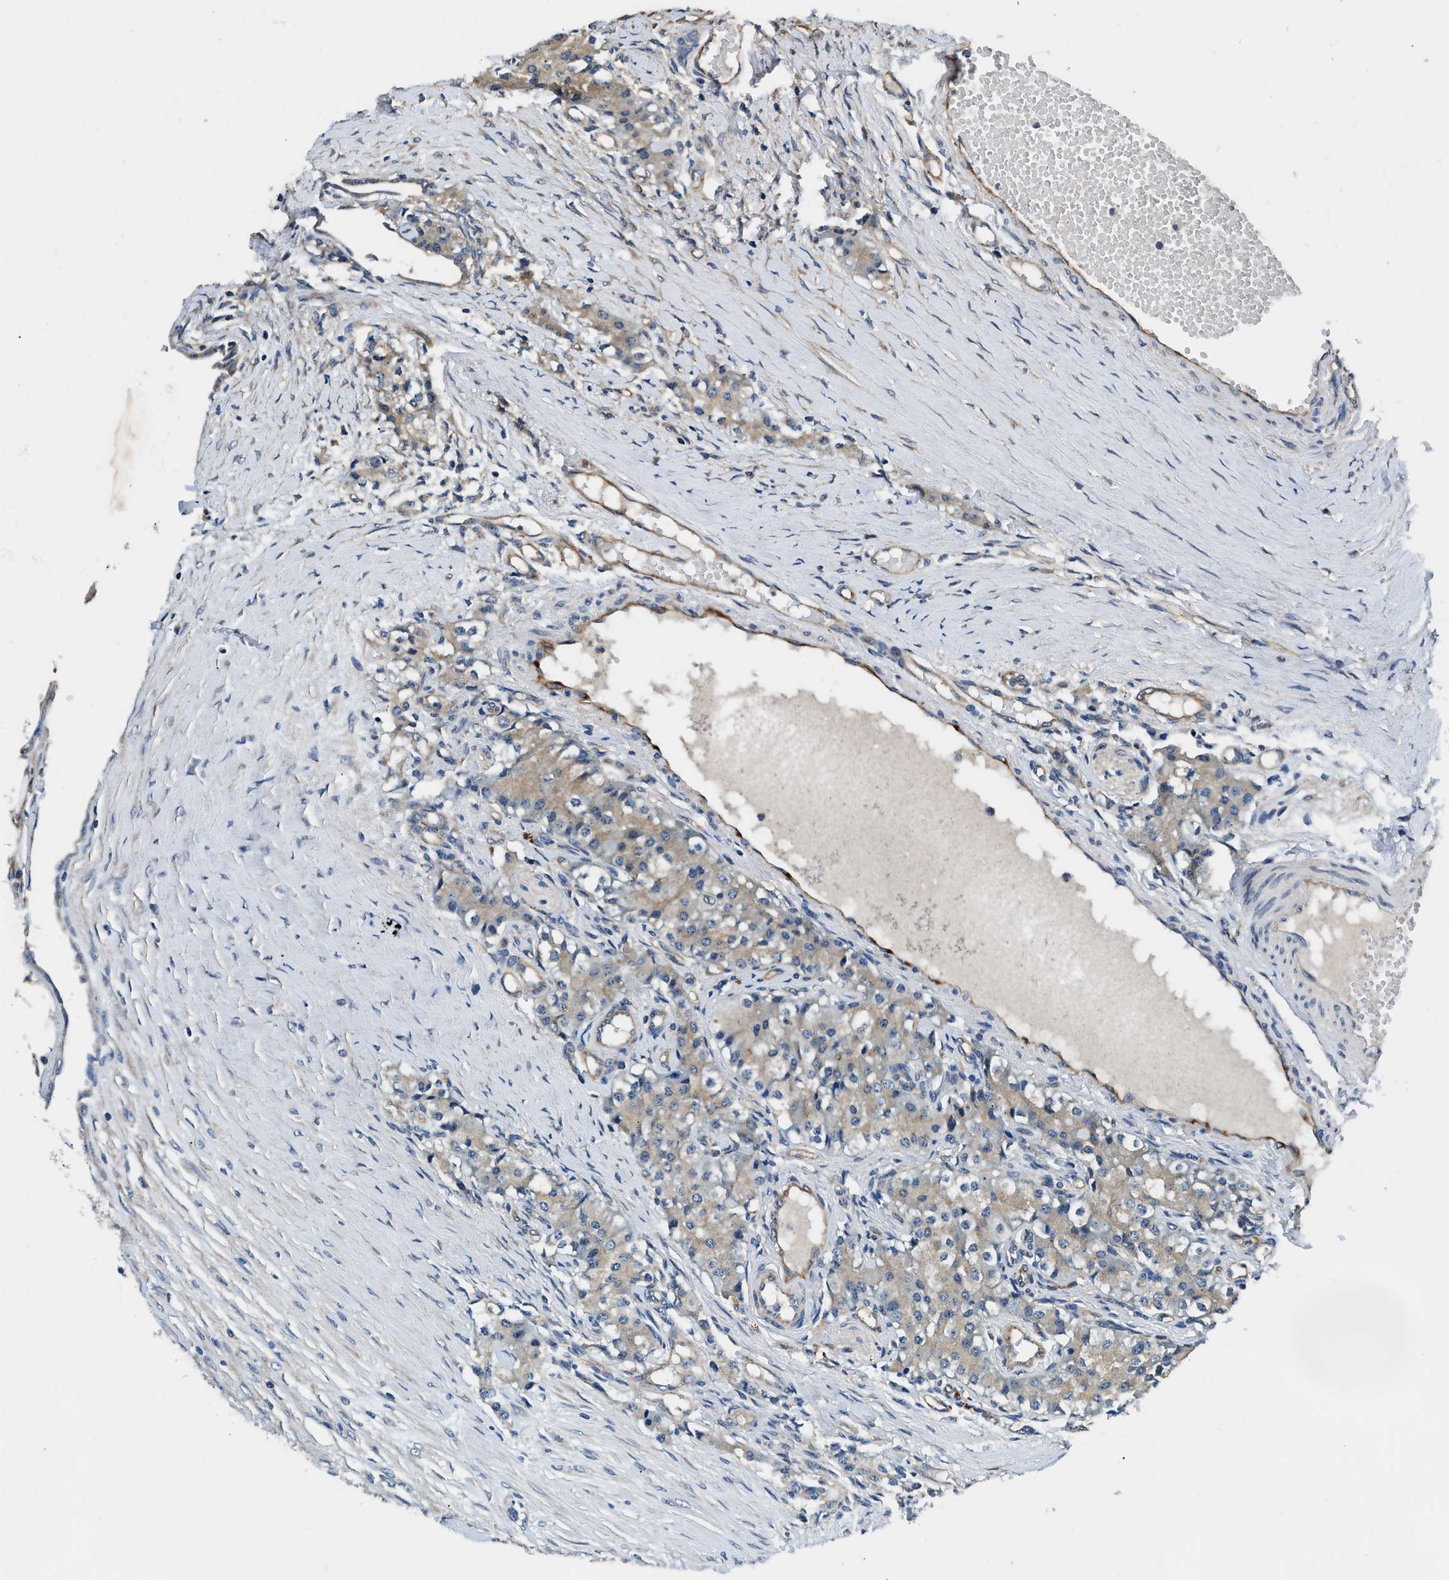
{"staining": {"intensity": "weak", "quantity": ">75%", "location": "cytoplasmic/membranous"}, "tissue": "carcinoid", "cell_type": "Tumor cells", "image_type": "cancer", "snomed": [{"axis": "morphology", "description": "Carcinoid, malignant, NOS"}, {"axis": "topography", "description": "Colon"}], "caption": "Carcinoid stained for a protein (brown) exhibits weak cytoplasmic/membranous positive positivity in about >75% of tumor cells.", "gene": "DHRS7B", "patient": {"sex": "female", "age": 52}}